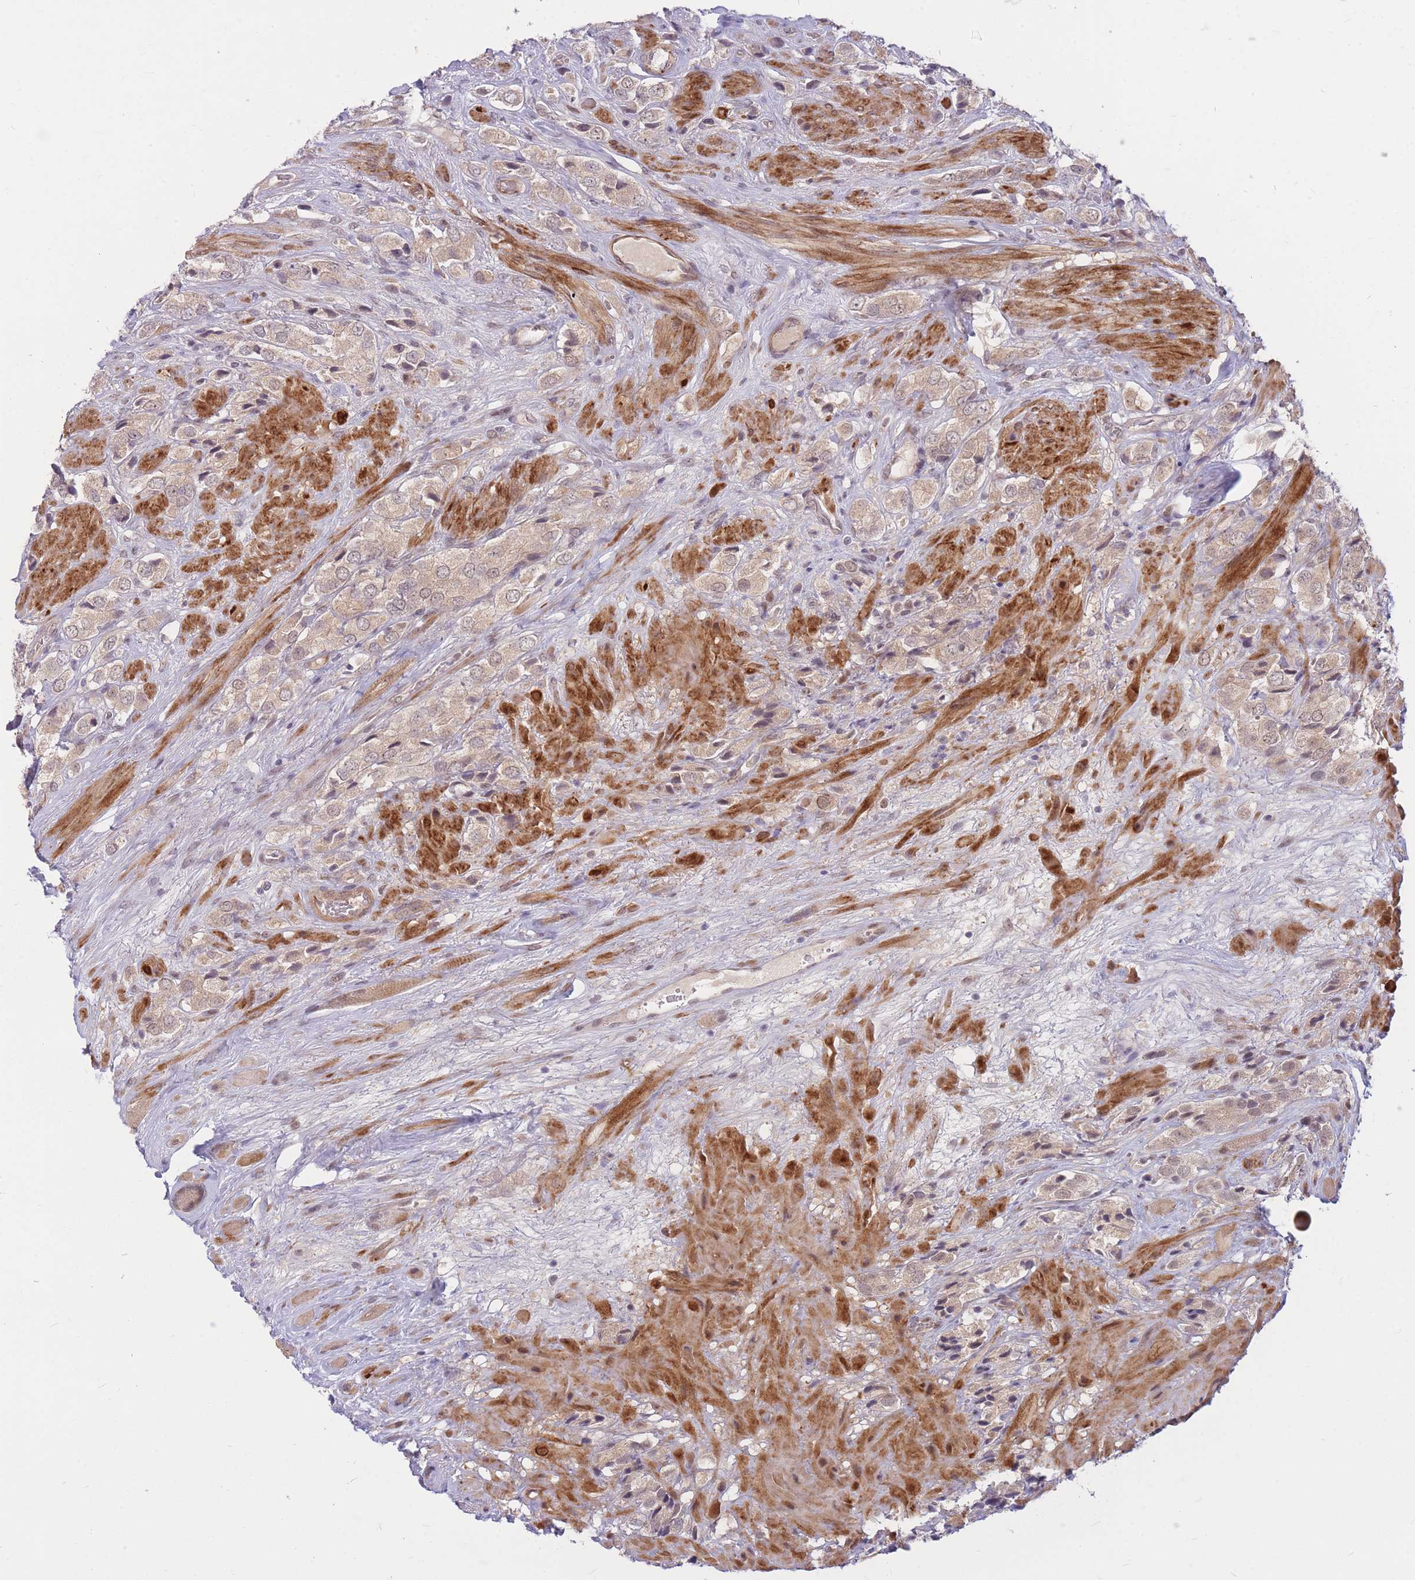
{"staining": {"intensity": "weak", "quantity": "25%-75%", "location": "cytoplasmic/membranous"}, "tissue": "prostate cancer", "cell_type": "Tumor cells", "image_type": "cancer", "snomed": [{"axis": "morphology", "description": "Adenocarcinoma, High grade"}, {"axis": "topography", "description": "Prostate and seminal vesicle, NOS"}], "caption": "Human prostate cancer (high-grade adenocarcinoma) stained with a brown dye exhibits weak cytoplasmic/membranous positive expression in approximately 25%-75% of tumor cells.", "gene": "ERCC2", "patient": {"sex": "male", "age": 64}}